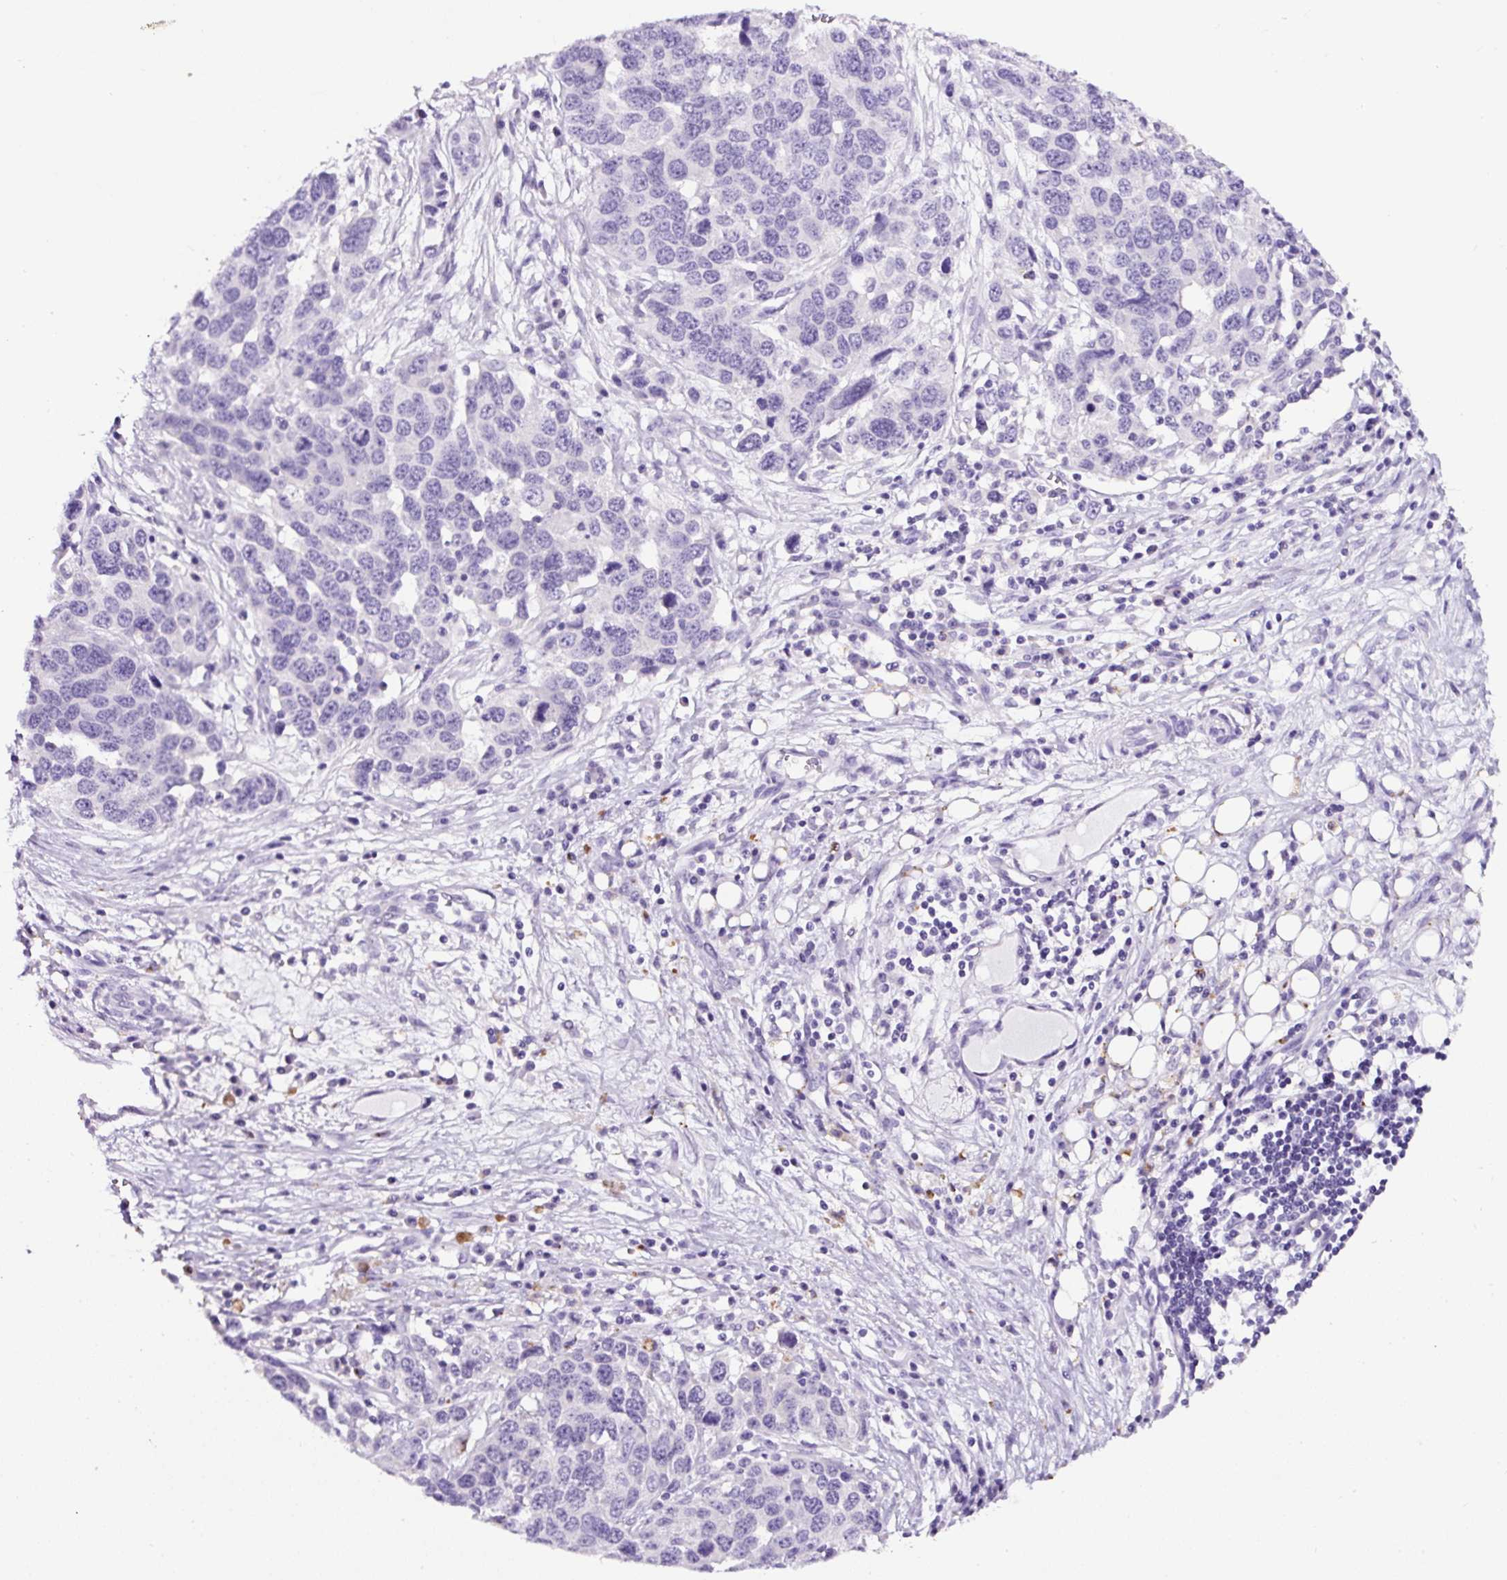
{"staining": {"intensity": "negative", "quantity": "none", "location": "none"}, "tissue": "ovarian cancer", "cell_type": "Tumor cells", "image_type": "cancer", "snomed": [{"axis": "morphology", "description": "Cystadenocarcinoma, serous, NOS"}, {"axis": "topography", "description": "Ovary"}], "caption": "Protein analysis of ovarian serous cystadenocarcinoma displays no significant staining in tumor cells. (Stains: DAB (3,3'-diaminobenzidine) IHC with hematoxylin counter stain, Microscopy: brightfield microscopy at high magnification).", "gene": "SP8", "patient": {"sex": "female", "age": 76}}